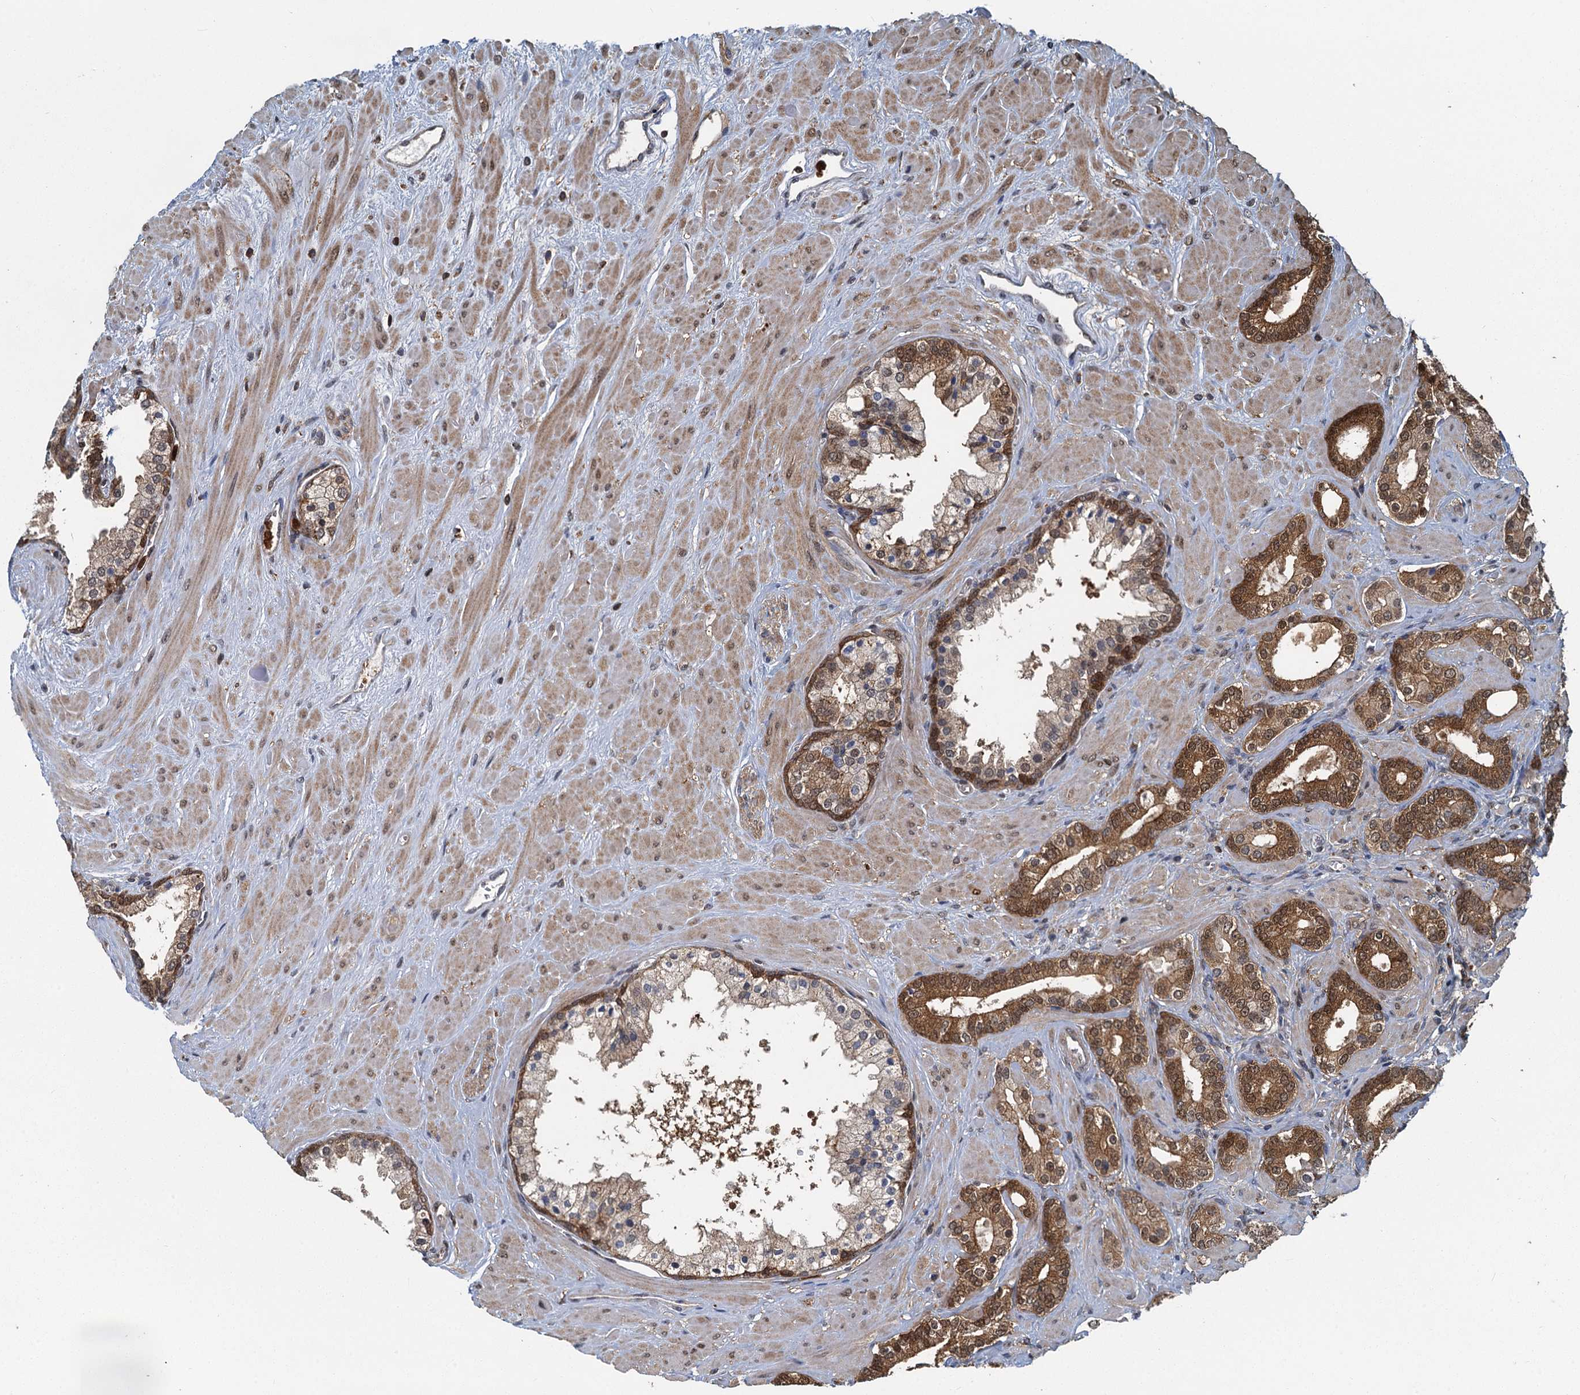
{"staining": {"intensity": "strong", "quantity": ">75%", "location": "cytoplasmic/membranous"}, "tissue": "prostate cancer", "cell_type": "Tumor cells", "image_type": "cancer", "snomed": [{"axis": "morphology", "description": "Adenocarcinoma, High grade"}, {"axis": "topography", "description": "Prostate"}], "caption": "Immunohistochemistry (IHC) (DAB (3,3'-diaminobenzidine)) staining of prostate cancer reveals strong cytoplasmic/membranous protein staining in approximately >75% of tumor cells.", "gene": "GPI", "patient": {"sex": "male", "age": 64}}